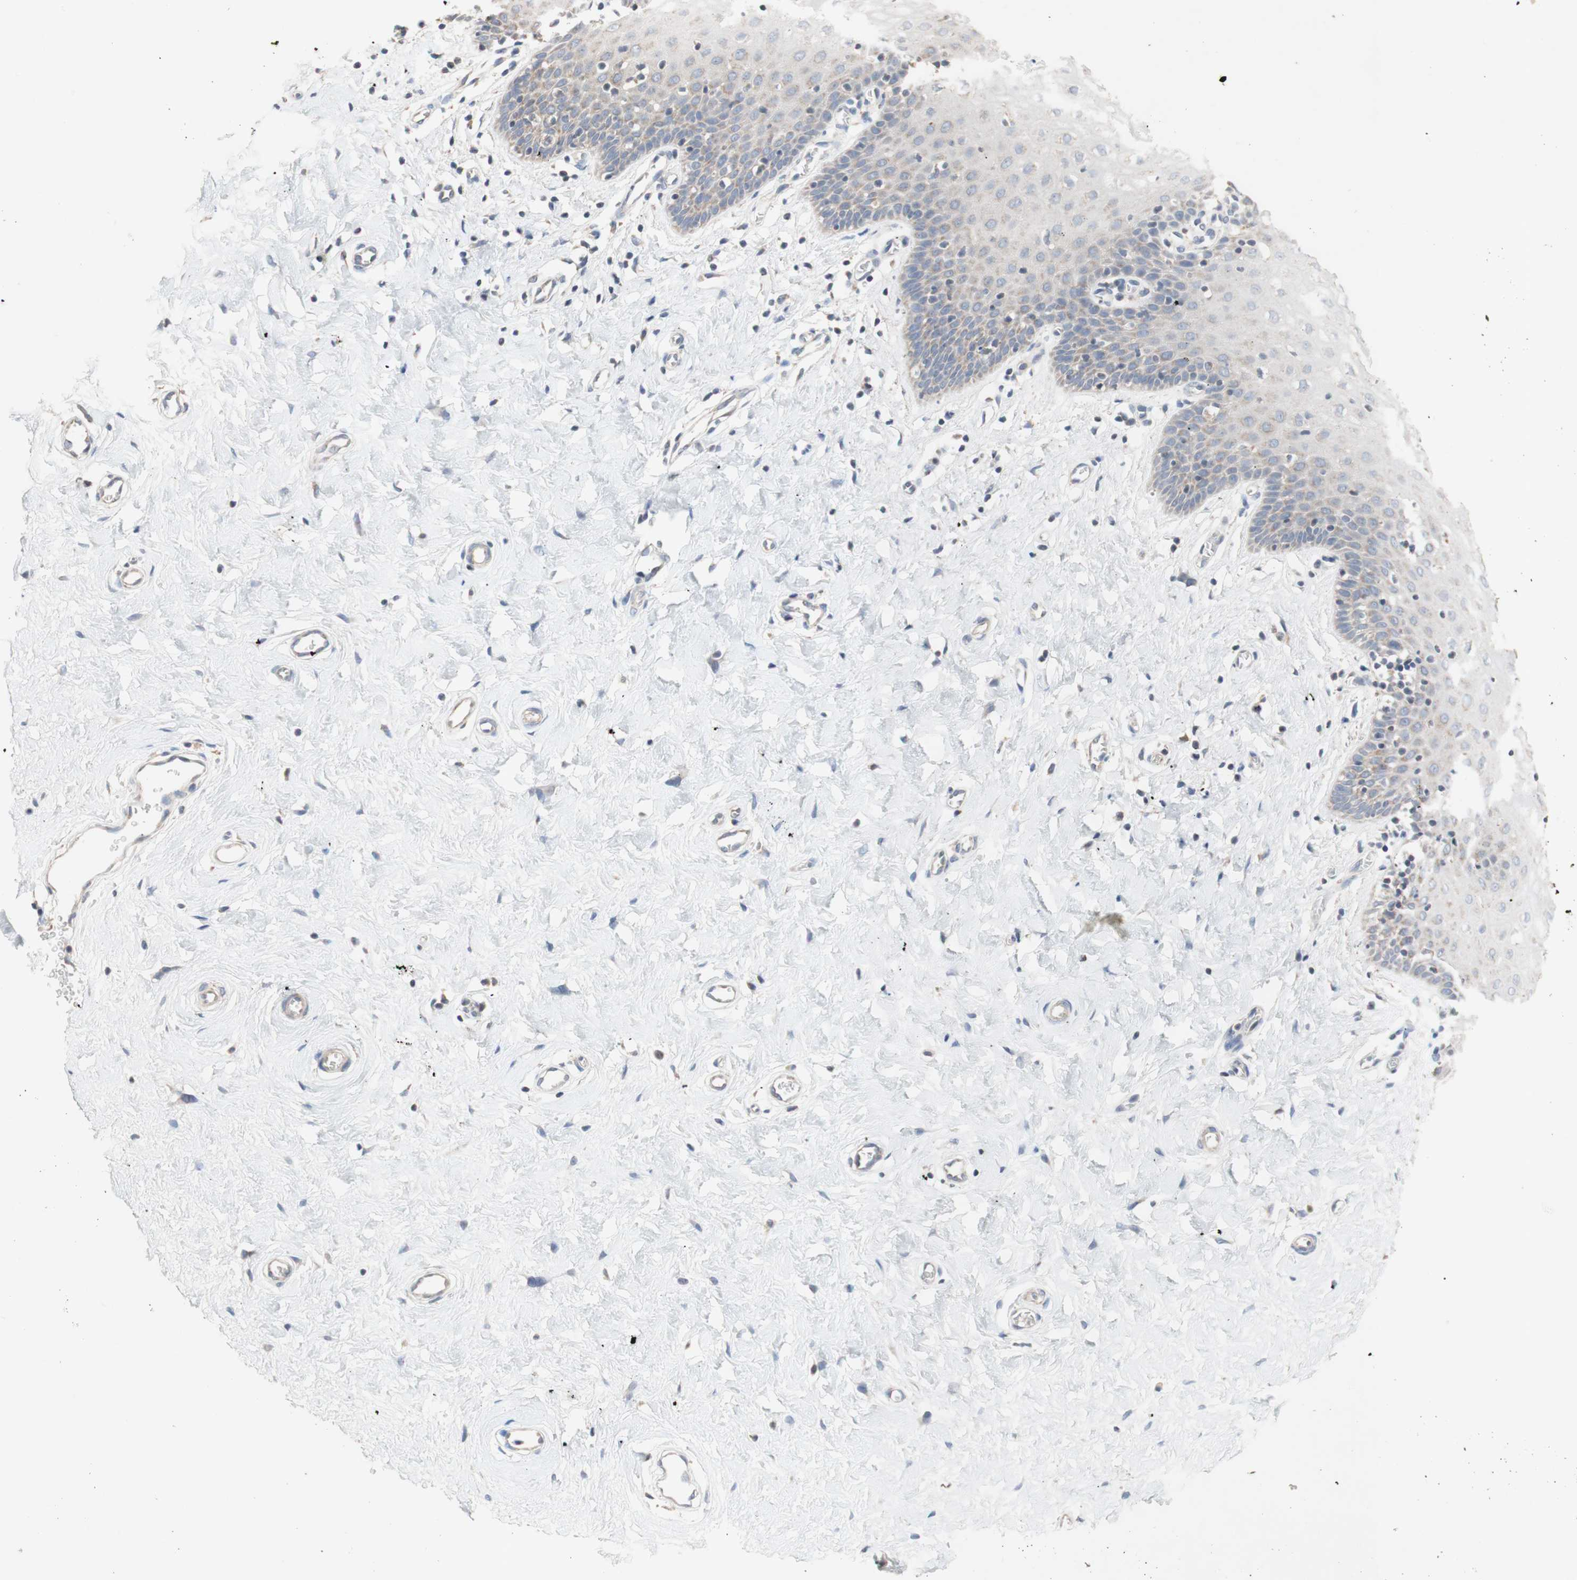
{"staining": {"intensity": "weak", "quantity": ">75%", "location": "cytoplasmic/membranous"}, "tissue": "cervix", "cell_type": "Glandular cells", "image_type": "normal", "snomed": [{"axis": "morphology", "description": "Normal tissue, NOS"}, {"axis": "topography", "description": "Cervix"}], "caption": "The histopathology image demonstrates a brown stain indicating the presence of a protein in the cytoplasmic/membranous of glandular cells in cervix. The protein is shown in brown color, while the nuclei are stained blue.", "gene": "PTGIS", "patient": {"sex": "female", "age": 55}}